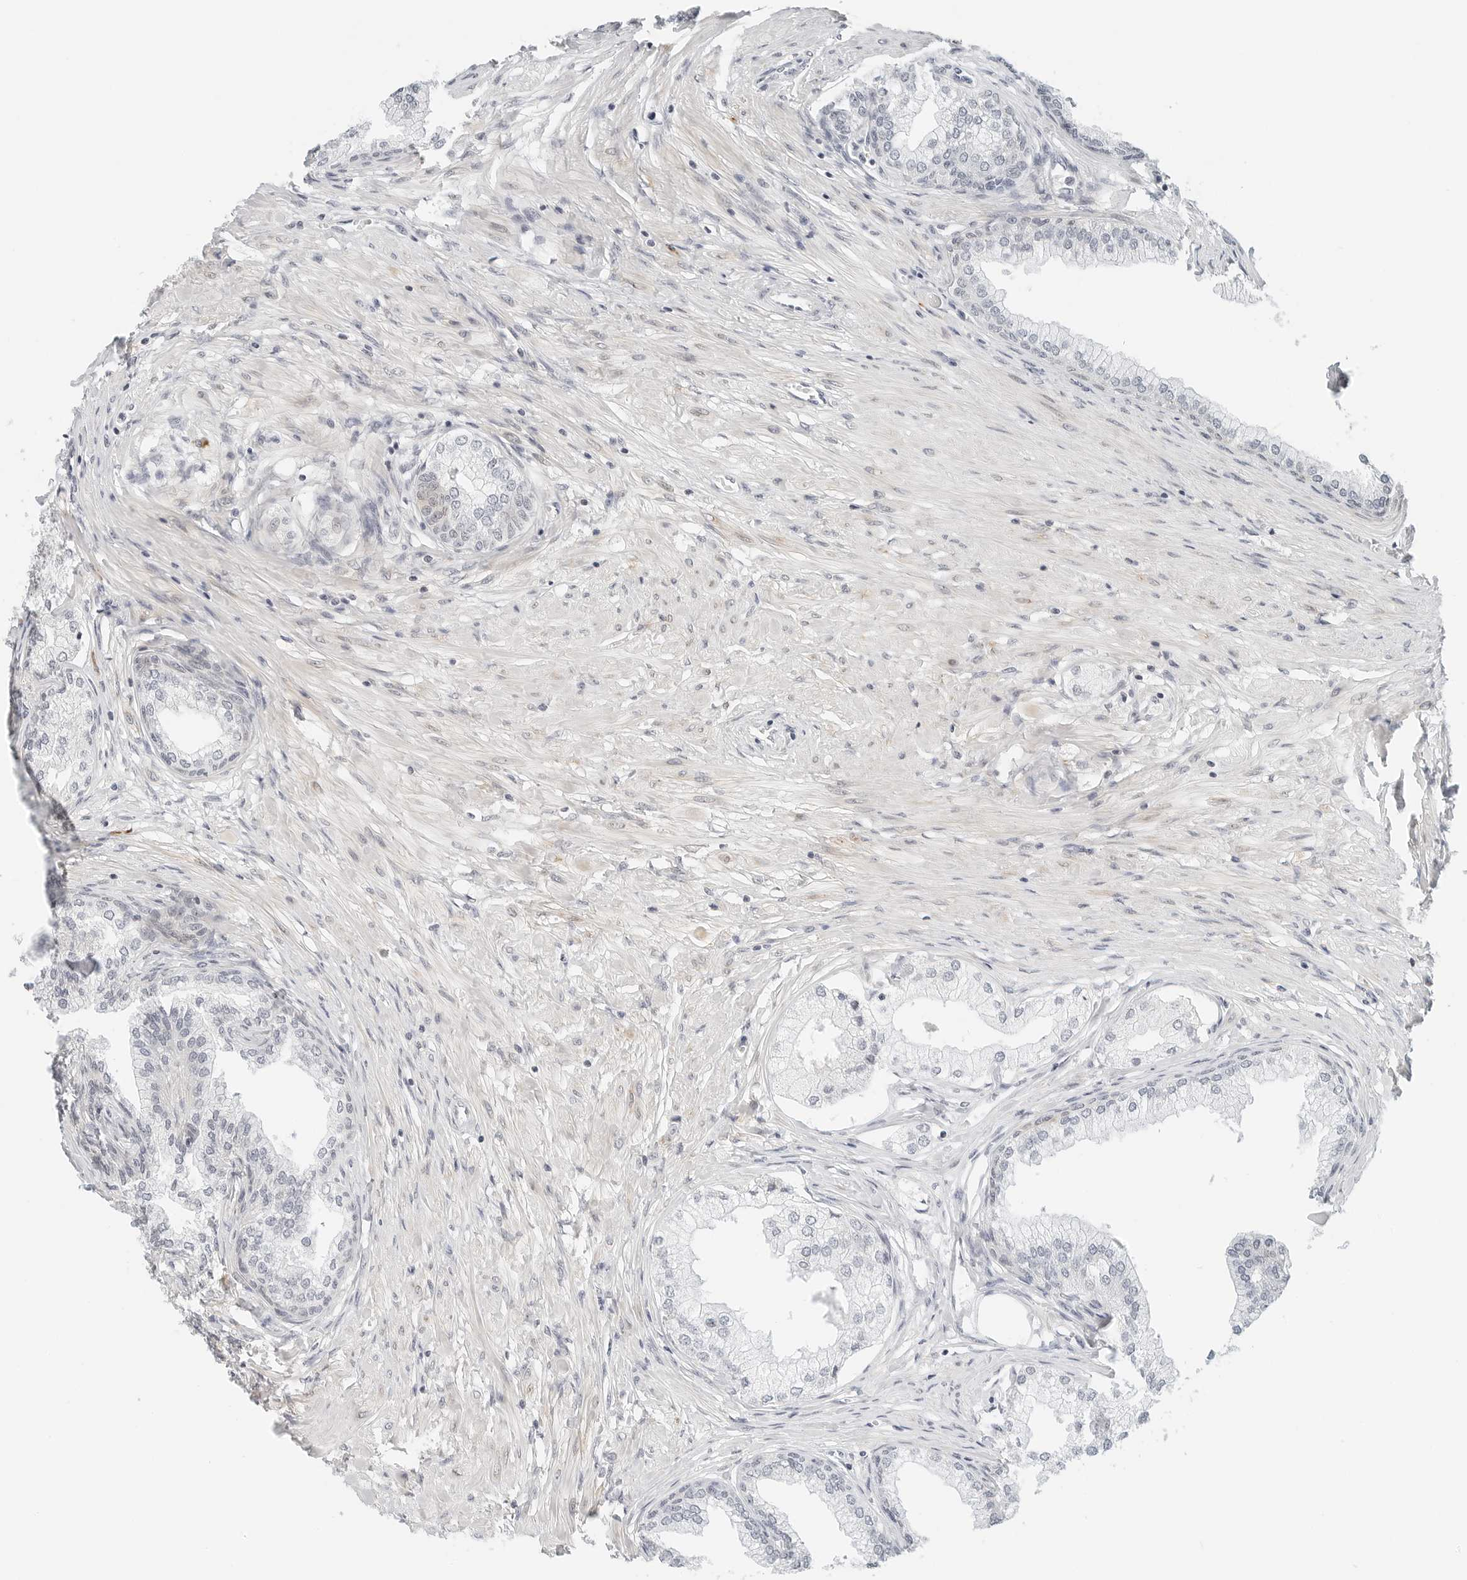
{"staining": {"intensity": "negative", "quantity": "none", "location": "none"}, "tissue": "prostate", "cell_type": "Glandular cells", "image_type": "normal", "snomed": [{"axis": "morphology", "description": "Normal tissue, NOS"}, {"axis": "morphology", "description": "Urothelial carcinoma, Low grade"}, {"axis": "topography", "description": "Urinary bladder"}, {"axis": "topography", "description": "Prostate"}], "caption": "The photomicrograph reveals no significant expression in glandular cells of prostate. (DAB (3,3'-diaminobenzidine) immunohistochemistry, high magnification).", "gene": "PARP10", "patient": {"sex": "male", "age": 60}}